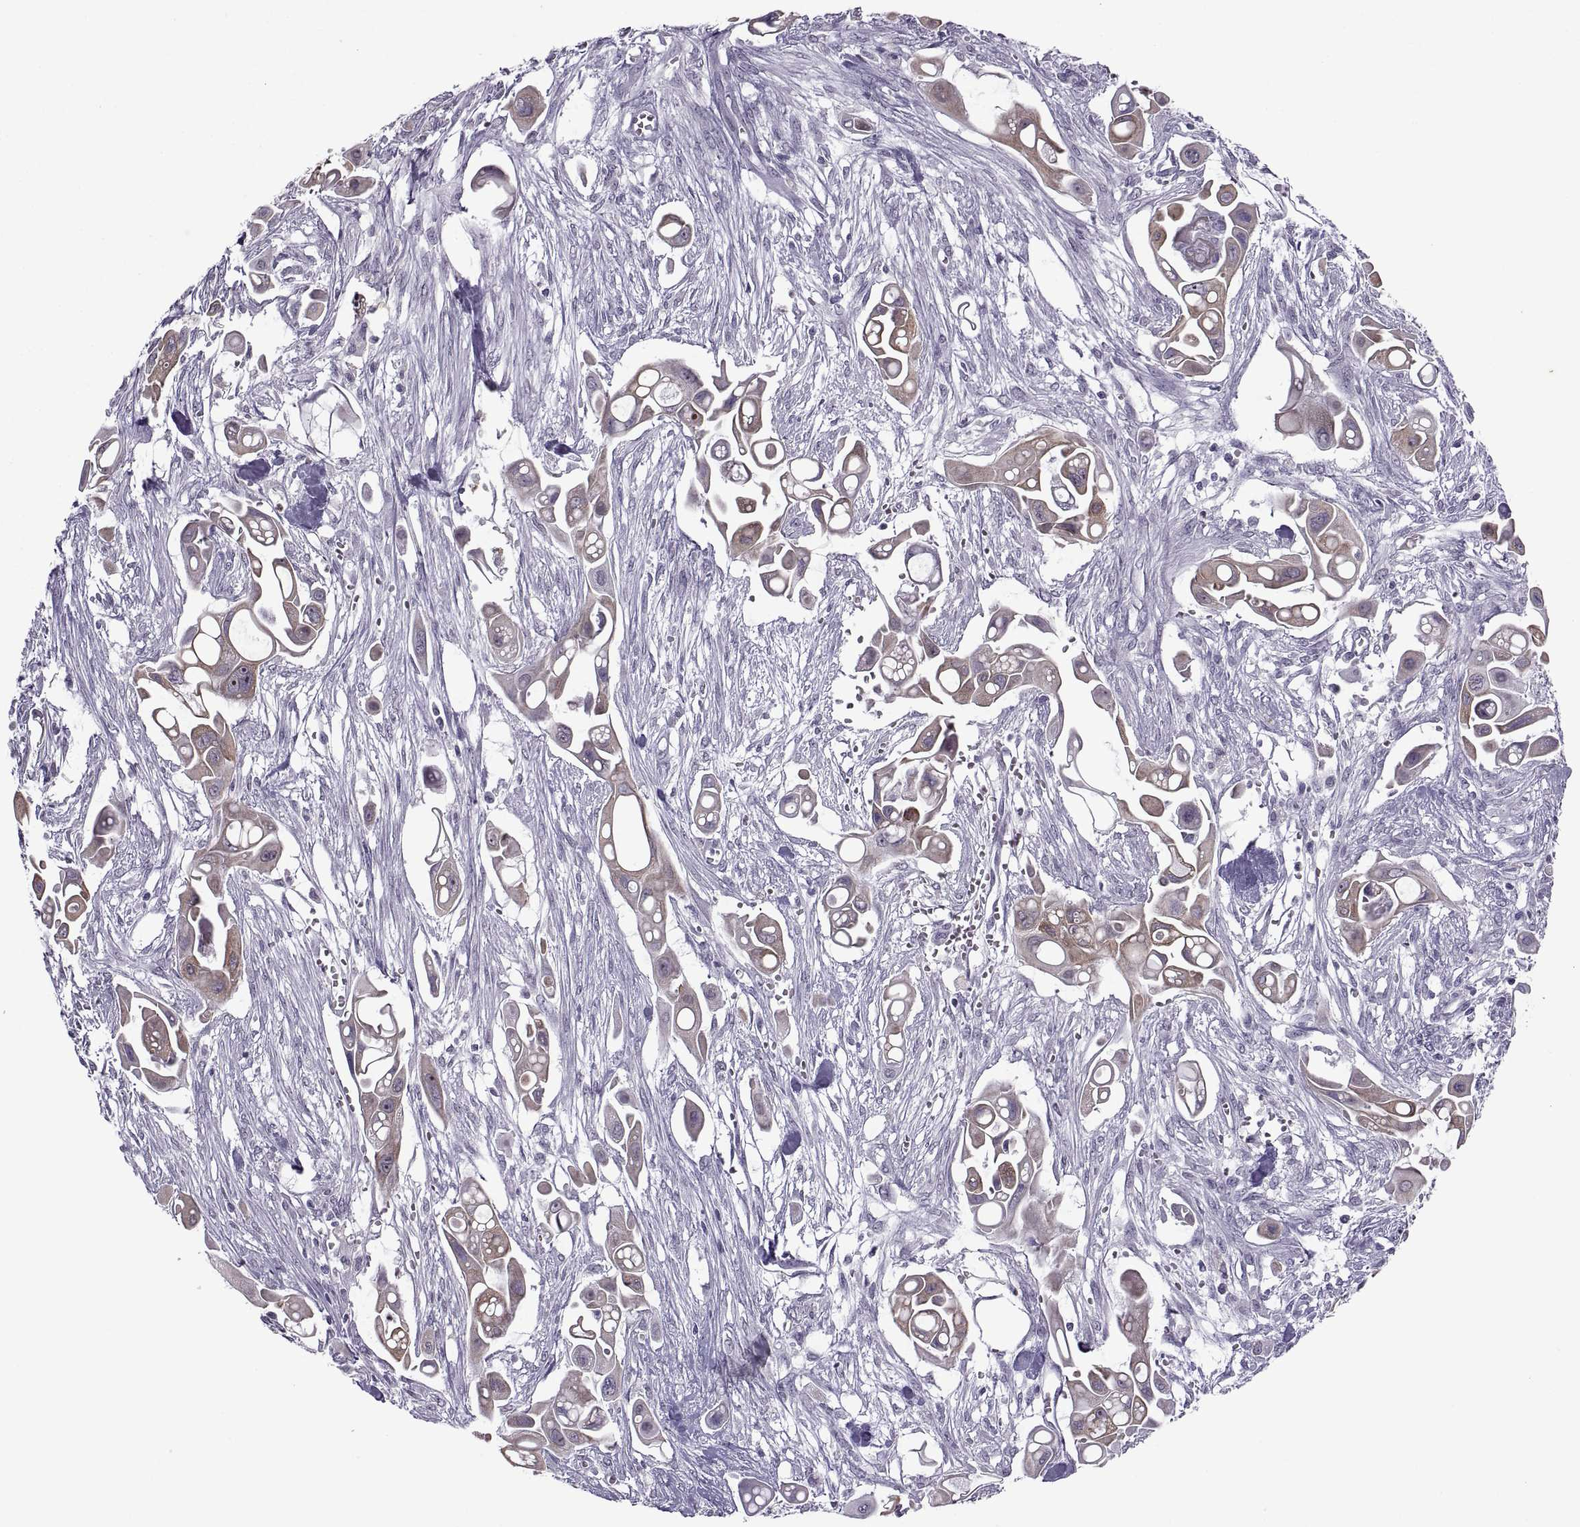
{"staining": {"intensity": "moderate", "quantity": ">75%", "location": "cytoplasmic/membranous"}, "tissue": "pancreatic cancer", "cell_type": "Tumor cells", "image_type": "cancer", "snomed": [{"axis": "morphology", "description": "Adenocarcinoma, NOS"}, {"axis": "topography", "description": "Pancreas"}], "caption": "Protein expression analysis of human pancreatic cancer reveals moderate cytoplasmic/membranous positivity in about >75% of tumor cells.", "gene": "ASIC2", "patient": {"sex": "male", "age": 50}}